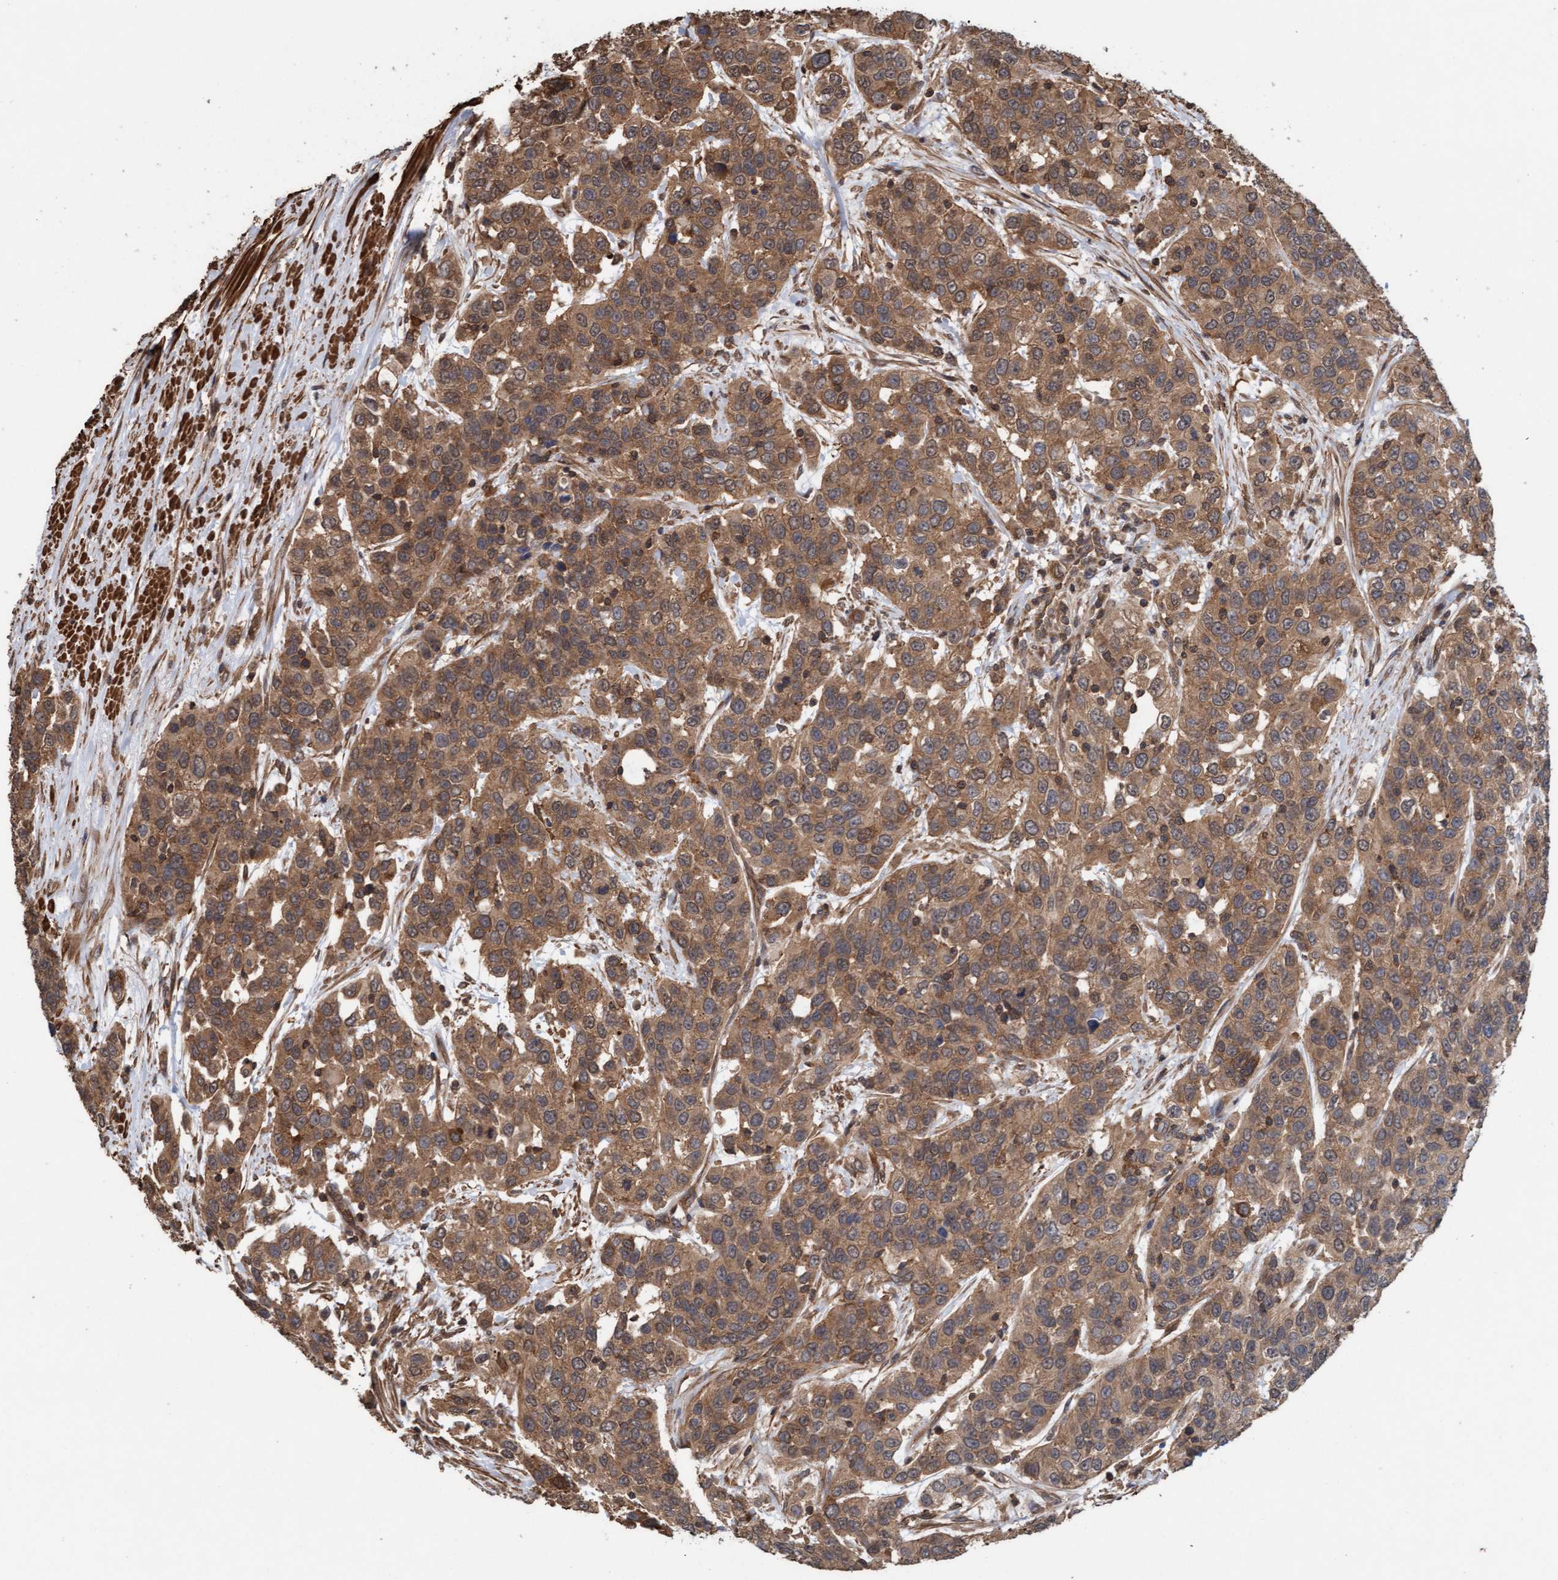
{"staining": {"intensity": "moderate", "quantity": ">75%", "location": "cytoplasmic/membranous"}, "tissue": "urothelial cancer", "cell_type": "Tumor cells", "image_type": "cancer", "snomed": [{"axis": "morphology", "description": "Urothelial carcinoma, High grade"}, {"axis": "topography", "description": "Urinary bladder"}], "caption": "This image shows urothelial carcinoma (high-grade) stained with immunohistochemistry to label a protein in brown. The cytoplasmic/membranous of tumor cells show moderate positivity for the protein. Nuclei are counter-stained blue.", "gene": "FXR2", "patient": {"sex": "female", "age": 80}}